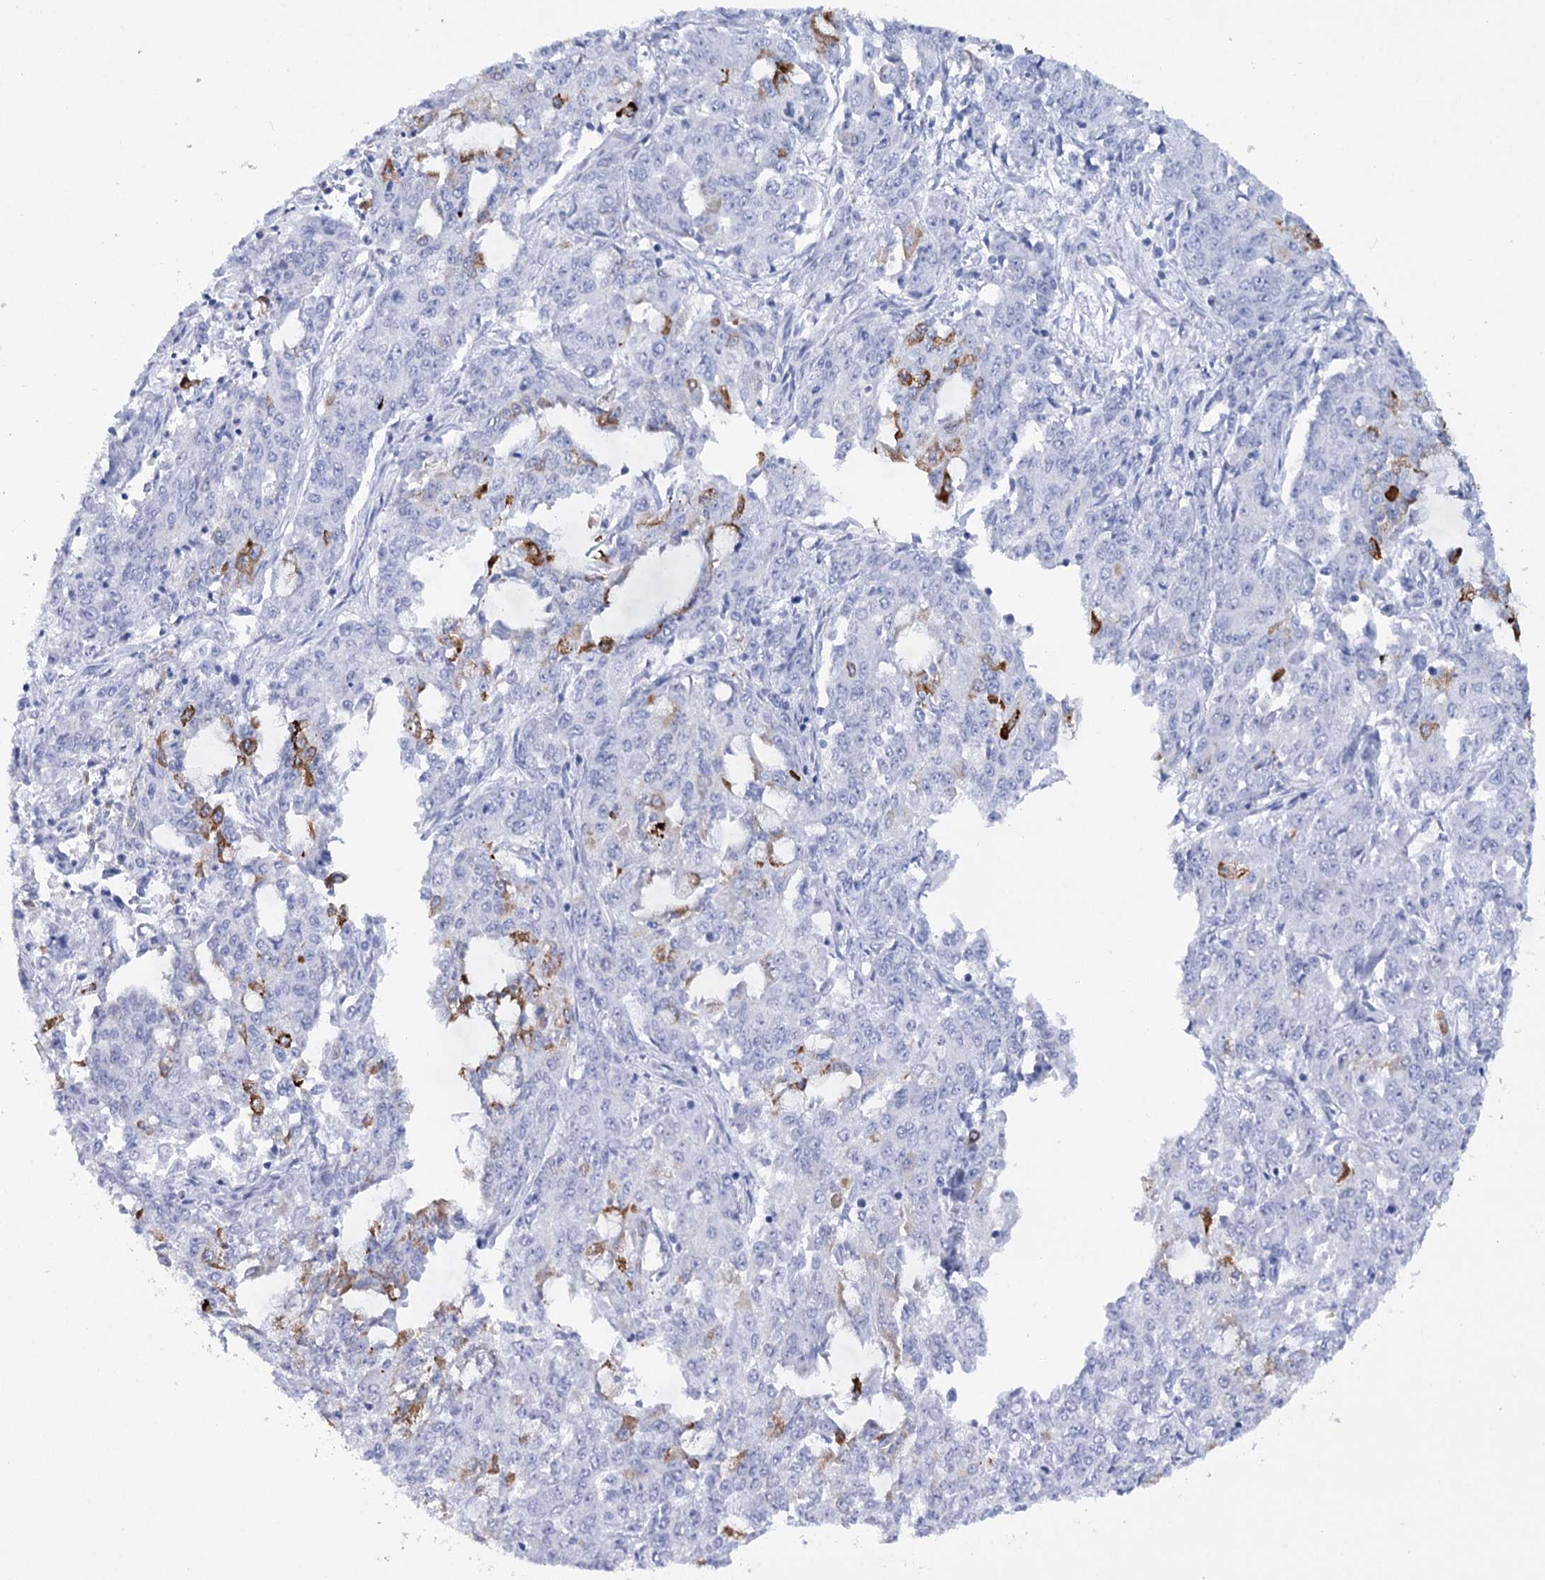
{"staining": {"intensity": "strong", "quantity": "<25%", "location": "cytoplasmic/membranous"}, "tissue": "endometrial cancer", "cell_type": "Tumor cells", "image_type": "cancer", "snomed": [{"axis": "morphology", "description": "Adenocarcinoma, NOS"}, {"axis": "topography", "description": "Endometrium"}], "caption": "A brown stain shows strong cytoplasmic/membranous expression of a protein in human endometrial cancer (adenocarcinoma) tumor cells.", "gene": "RNF186", "patient": {"sex": "female", "age": 50}}